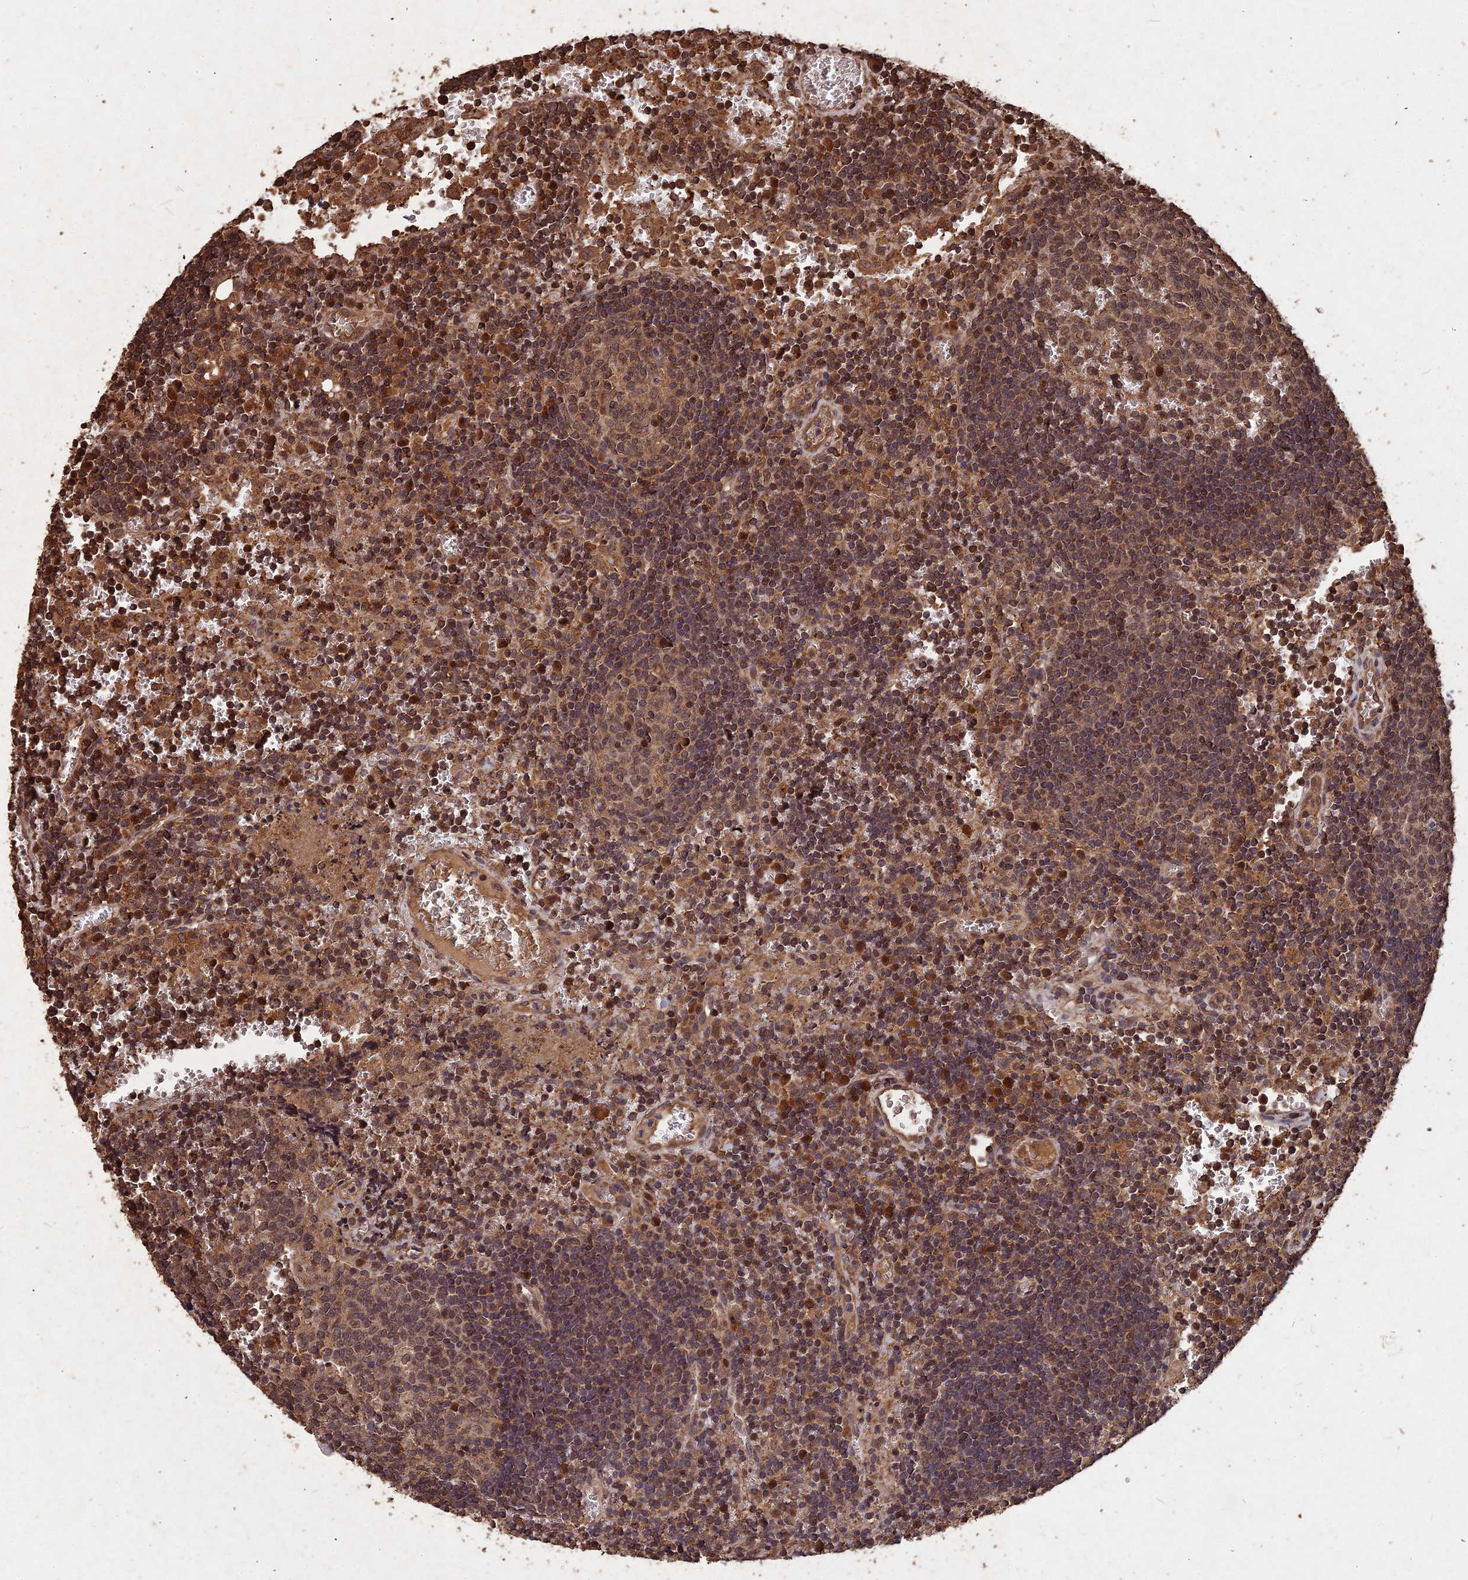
{"staining": {"intensity": "moderate", "quantity": "<25%", "location": "cytoplasmic/membranous,nuclear"}, "tissue": "lymph node", "cell_type": "Germinal center cells", "image_type": "normal", "snomed": [{"axis": "morphology", "description": "Normal tissue, NOS"}, {"axis": "topography", "description": "Lymph node"}], "caption": "DAB (3,3'-diaminobenzidine) immunohistochemical staining of benign human lymph node shows moderate cytoplasmic/membranous,nuclear protein staining in approximately <25% of germinal center cells.", "gene": "SYMPK", "patient": {"sex": "female", "age": 73}}